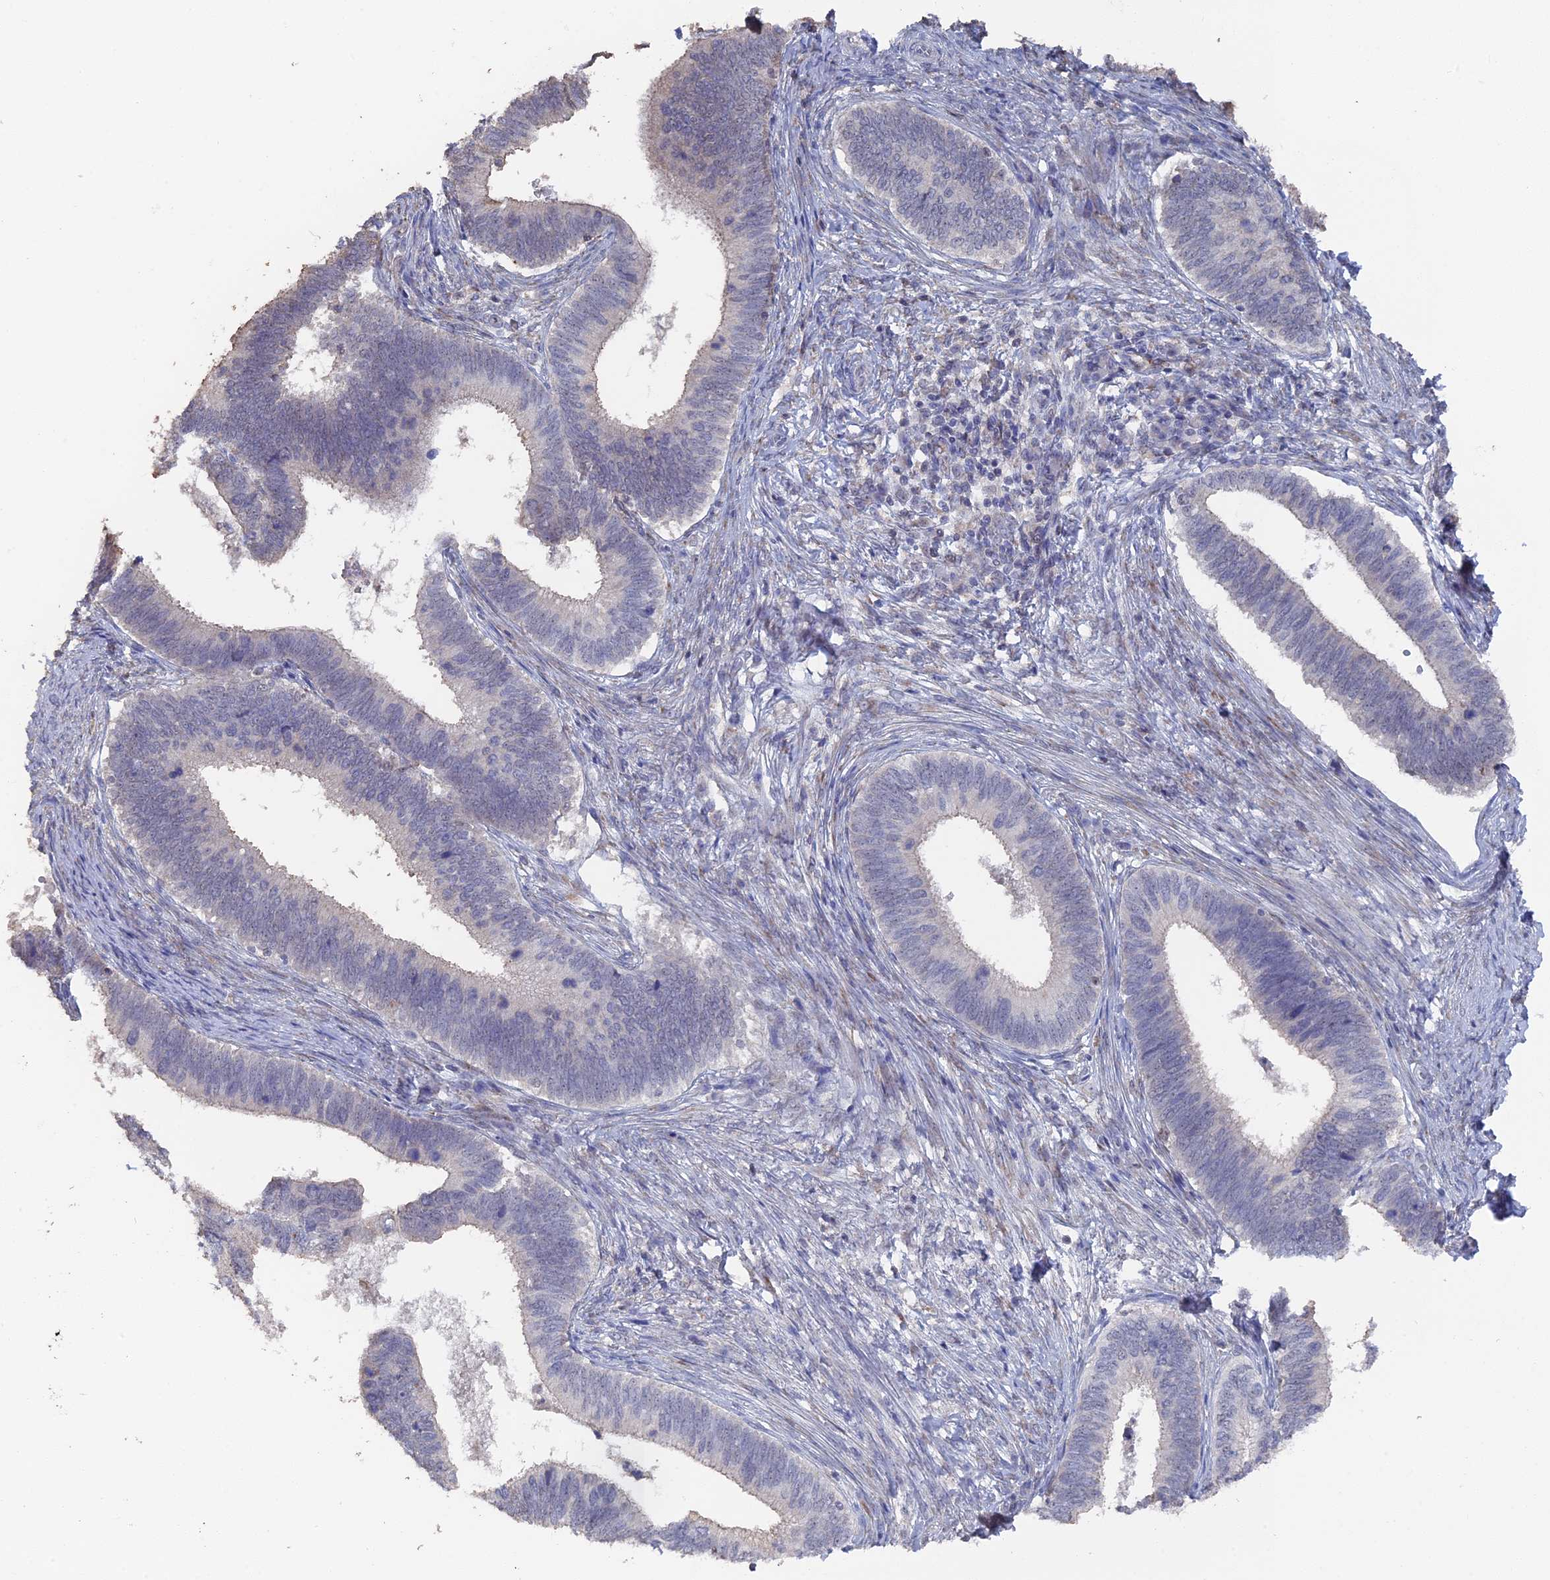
{"staining": {"intensity": "negative", "quantity": "none", "location": "none"}, "tissue": "cervical cancer", "cell_type": "Tumor cells", "image_type": "cancer", "snomed": [{"axis": "morphology", "description": "Adenocarcinoma, NOS"}, {"axis": "topography", "description": "Cervix"}], "caption": "This is a histopathology image of immunohistochemistry staining of adenocarcinoma (cervical), which shows no positivity in tumor cells.", "gene": "SEMG2", "patient": {"sex": "female", "age": 42}}